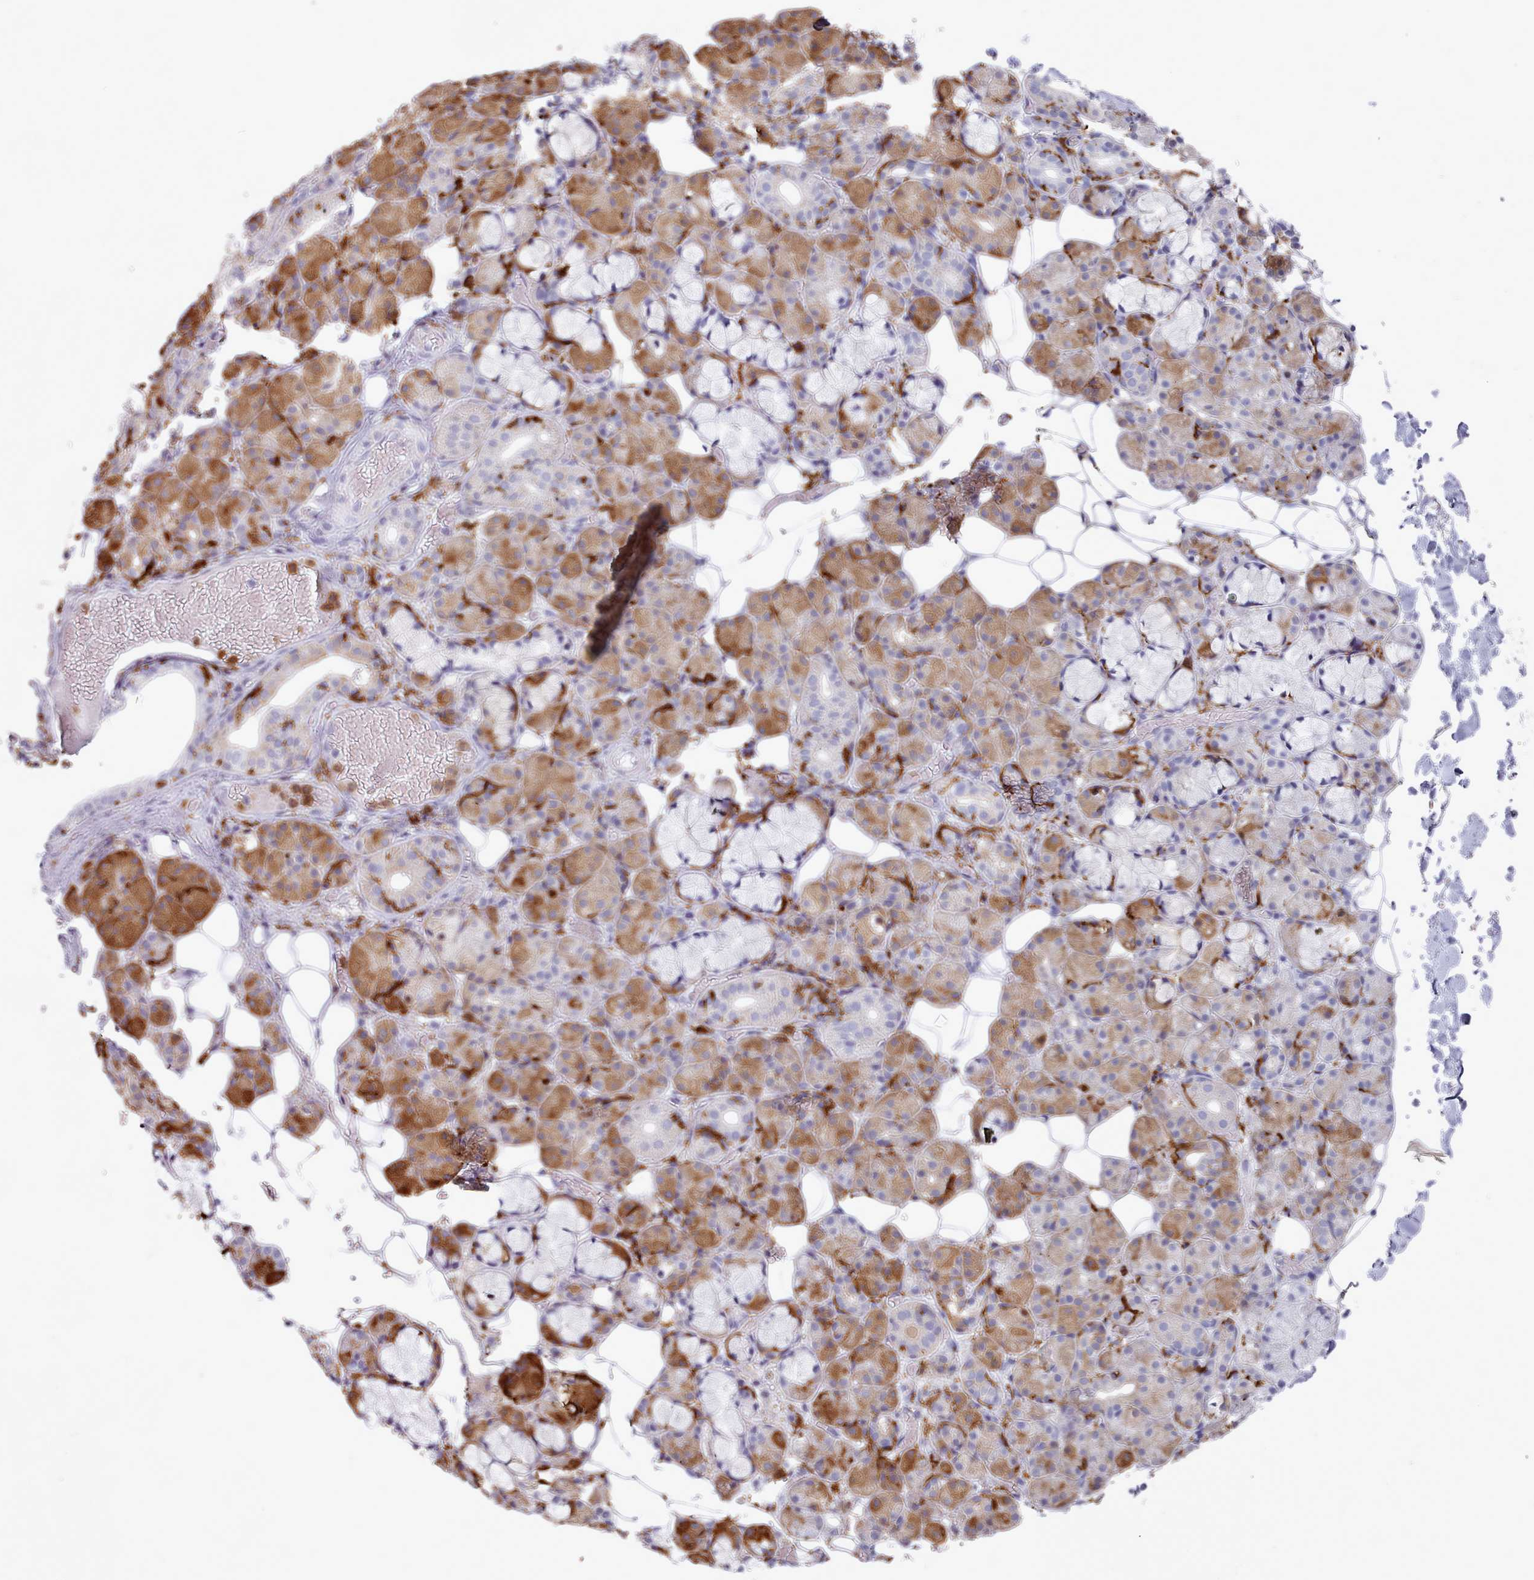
{"staining": {"intensity": "moderate", "quantity": "<25%", "location": "cytoplasmic/membranous"}, "tissue": "salivary gland", "cell_type": "Glandular cells", "image_type": "normal", "snomed": [{"axis": "morphology", "description": "Normal tissue, NOS"}, {"axis": "topography", "description": "Salivary gland"}], "caption": "This is an image of immunohistochemistry (IHC) staining of normal salivary gland, which shows moderate staining in the cytoplasmic/membranous of glandular cells.", "gene": "AIF1", "patient": {"sex": "male", "age": 63}}